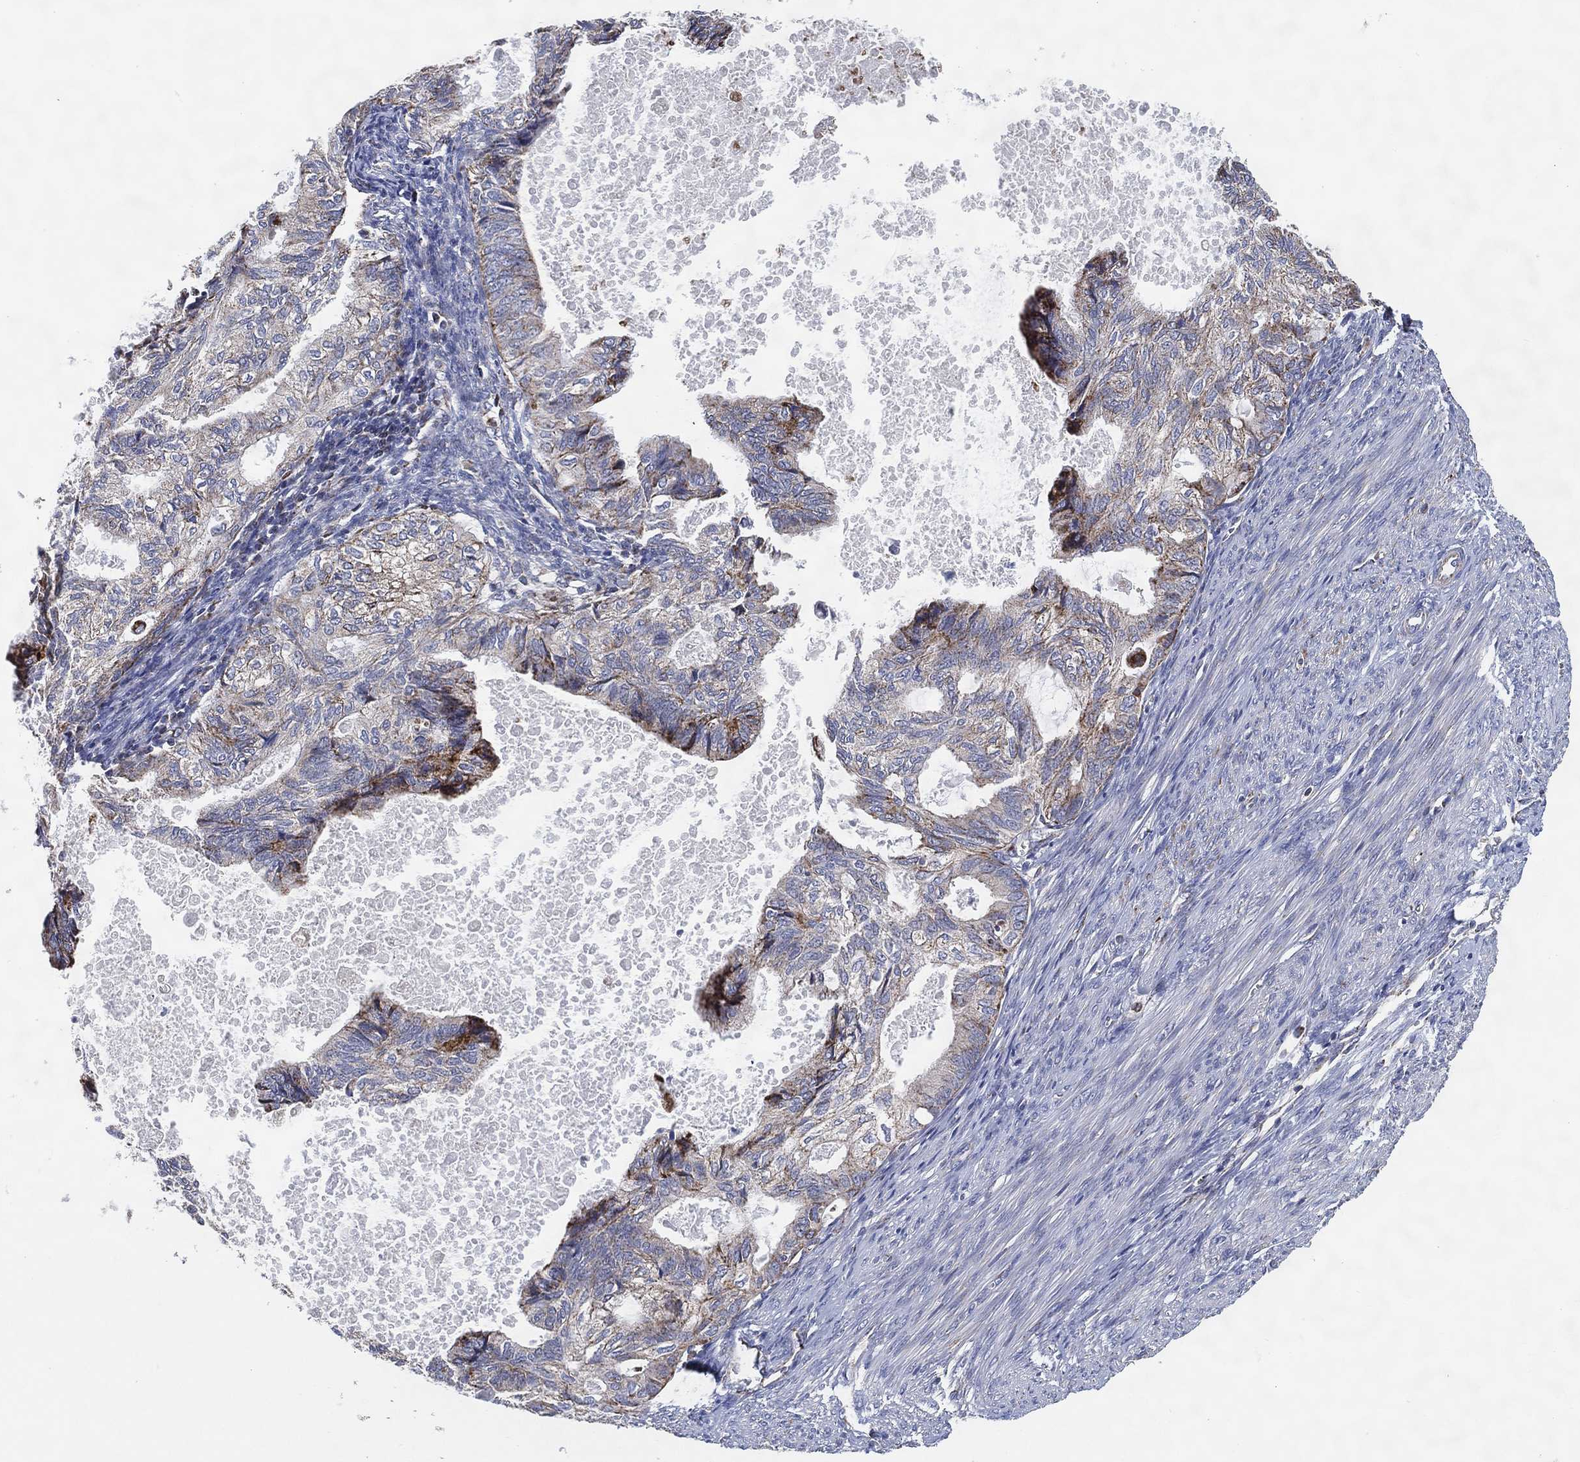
{"staining": {"intensity": "moderate", "quantity": "25%-75%", "location": "cytoplasmic/membranous"}, "tissue": "endometrial cancer", "cell_type": "Tumor cells", "image_type": "cancer", "snomed": [{"axis": "morphology", "description": "Adenocarcinoma, NOS"}, {"axis": "topography", "description": "Endometrium"}], "caption": "A high-resolution image shows immunohistochemistry (IHC) staining of endometrial cancer, which exhibits moderate cytoplasmic/membranous positivity in approximately 25%-75% of tumor cells. (Stains: DAB (3,3'-diaminobenzidine) in brown, nuclei in blue, Microscopy: brightfield microscopy at high magnification).", "gene": "GCAT", "patient": {"sex": "female", "age": 86}}